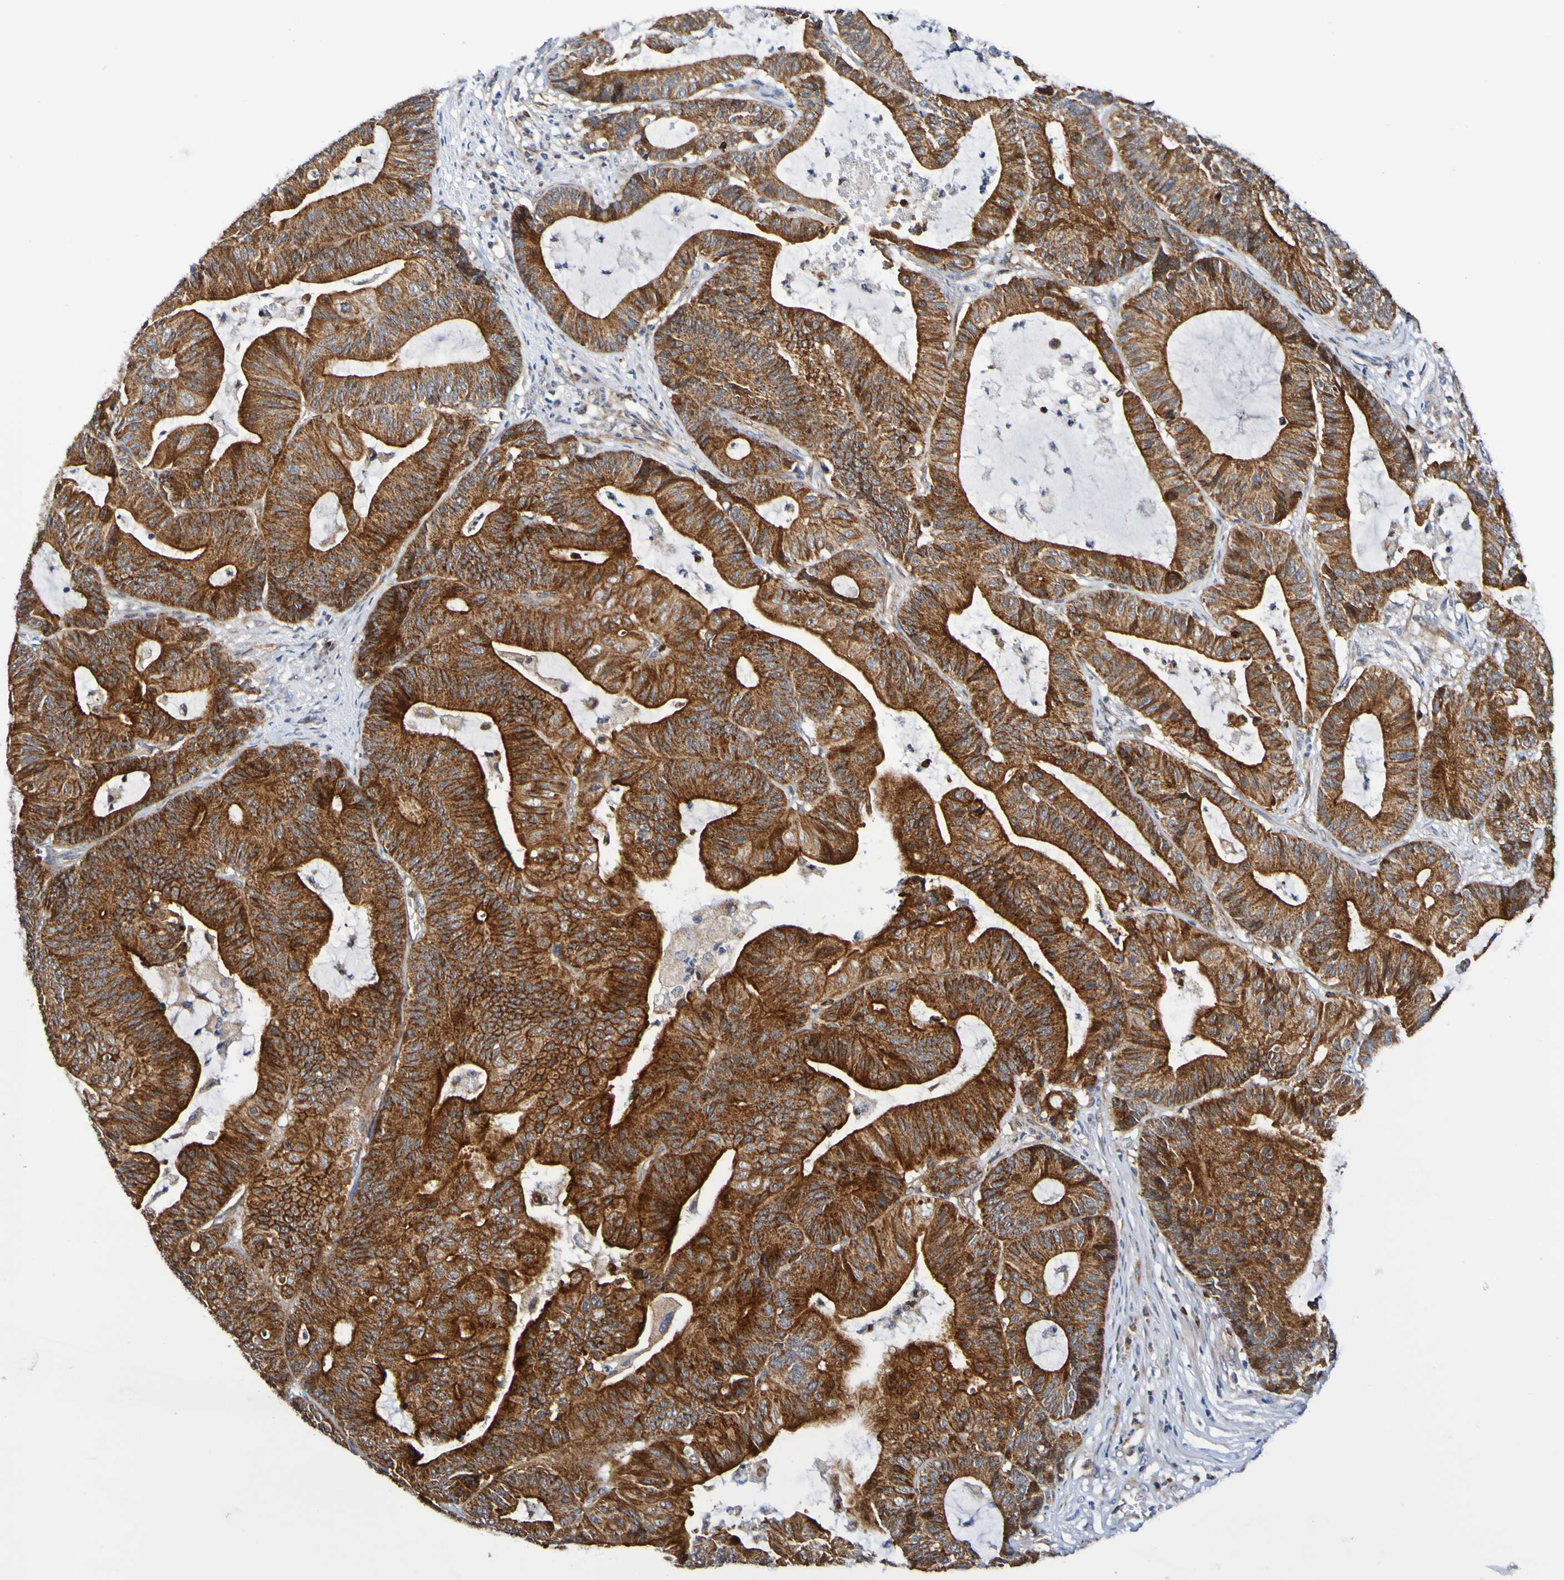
{"staining": {"intensity": "strong", "quantity": ">75%", "location": "cytoplasmic/membranous"}, "tissue": "colorectal cancer", "cell_type": "Tumor cells", "image_type": "cancer", "snomed": [{"axis": "morphology", "description": "Adenocarcinoma, NOS"}, {"axis": "topography", "description": "Colon"}], "caption": "DAB immunohistochemical staining of human adenocarcinoma (colorectal) exhibits strong cytoplasmic/membranous protein positivity in approximately >75% of tumor cells.", "gene": "GJB1", "patient": {"sex": "female", "age": 84}}